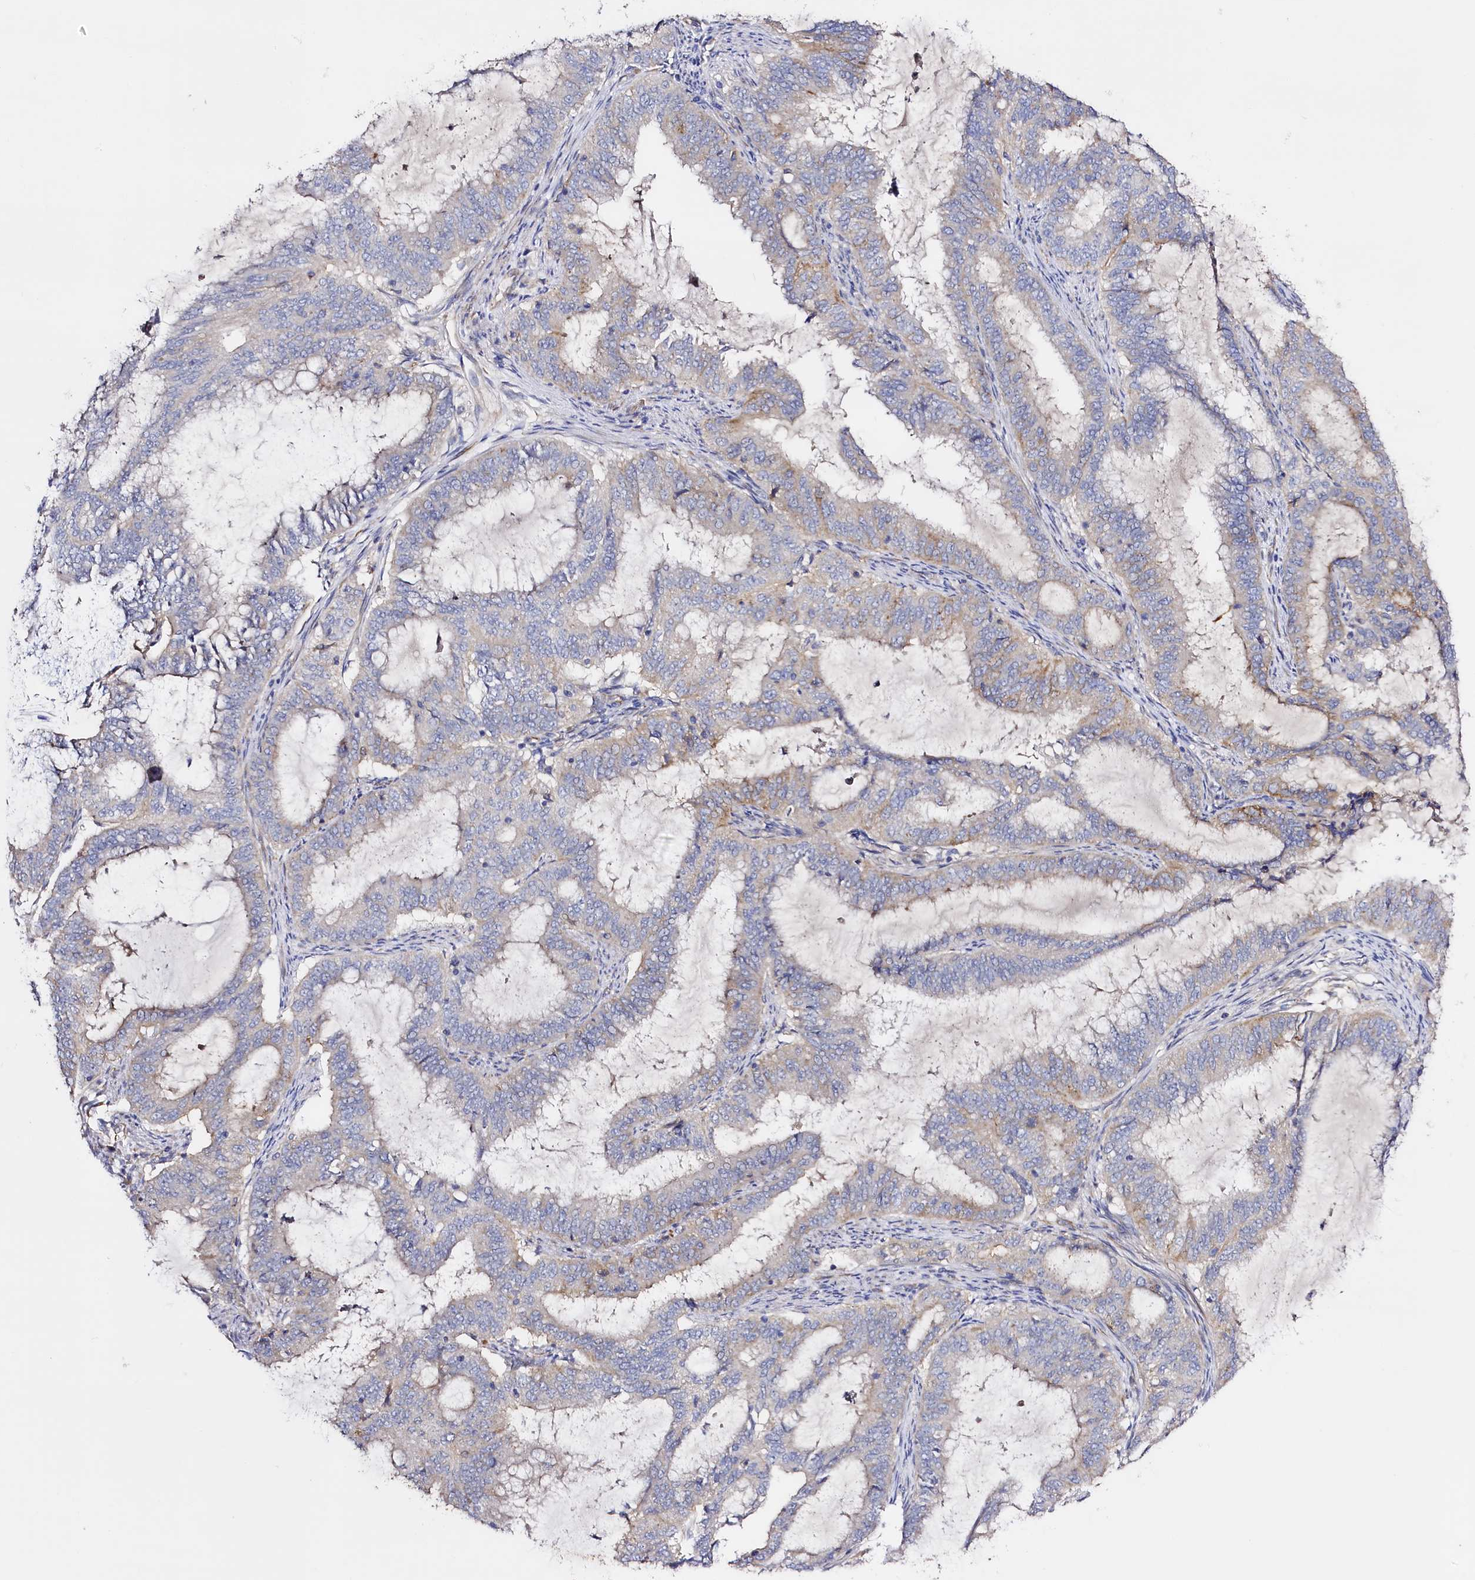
{"staining": {"intensity": "weak", "quantity": "<25%", "location": "cytoplasmic/membranous"}, "tissue": "endometrial cancer", "cell_type": "Tumor cells", "image_type": "cancer", "snomed": [{"axis": "morphology", "description": "Adenocarcinoma, NOS"}, {"axis": "topography", "description": "Endometrium"}], "caption": "Histopathology image shows no protein expression in tumor cells of endometrial cancer (adenocarcinoma) tissue.", "gene": "SLC7A1", "patient": {"sex": "female", "age": 51}}